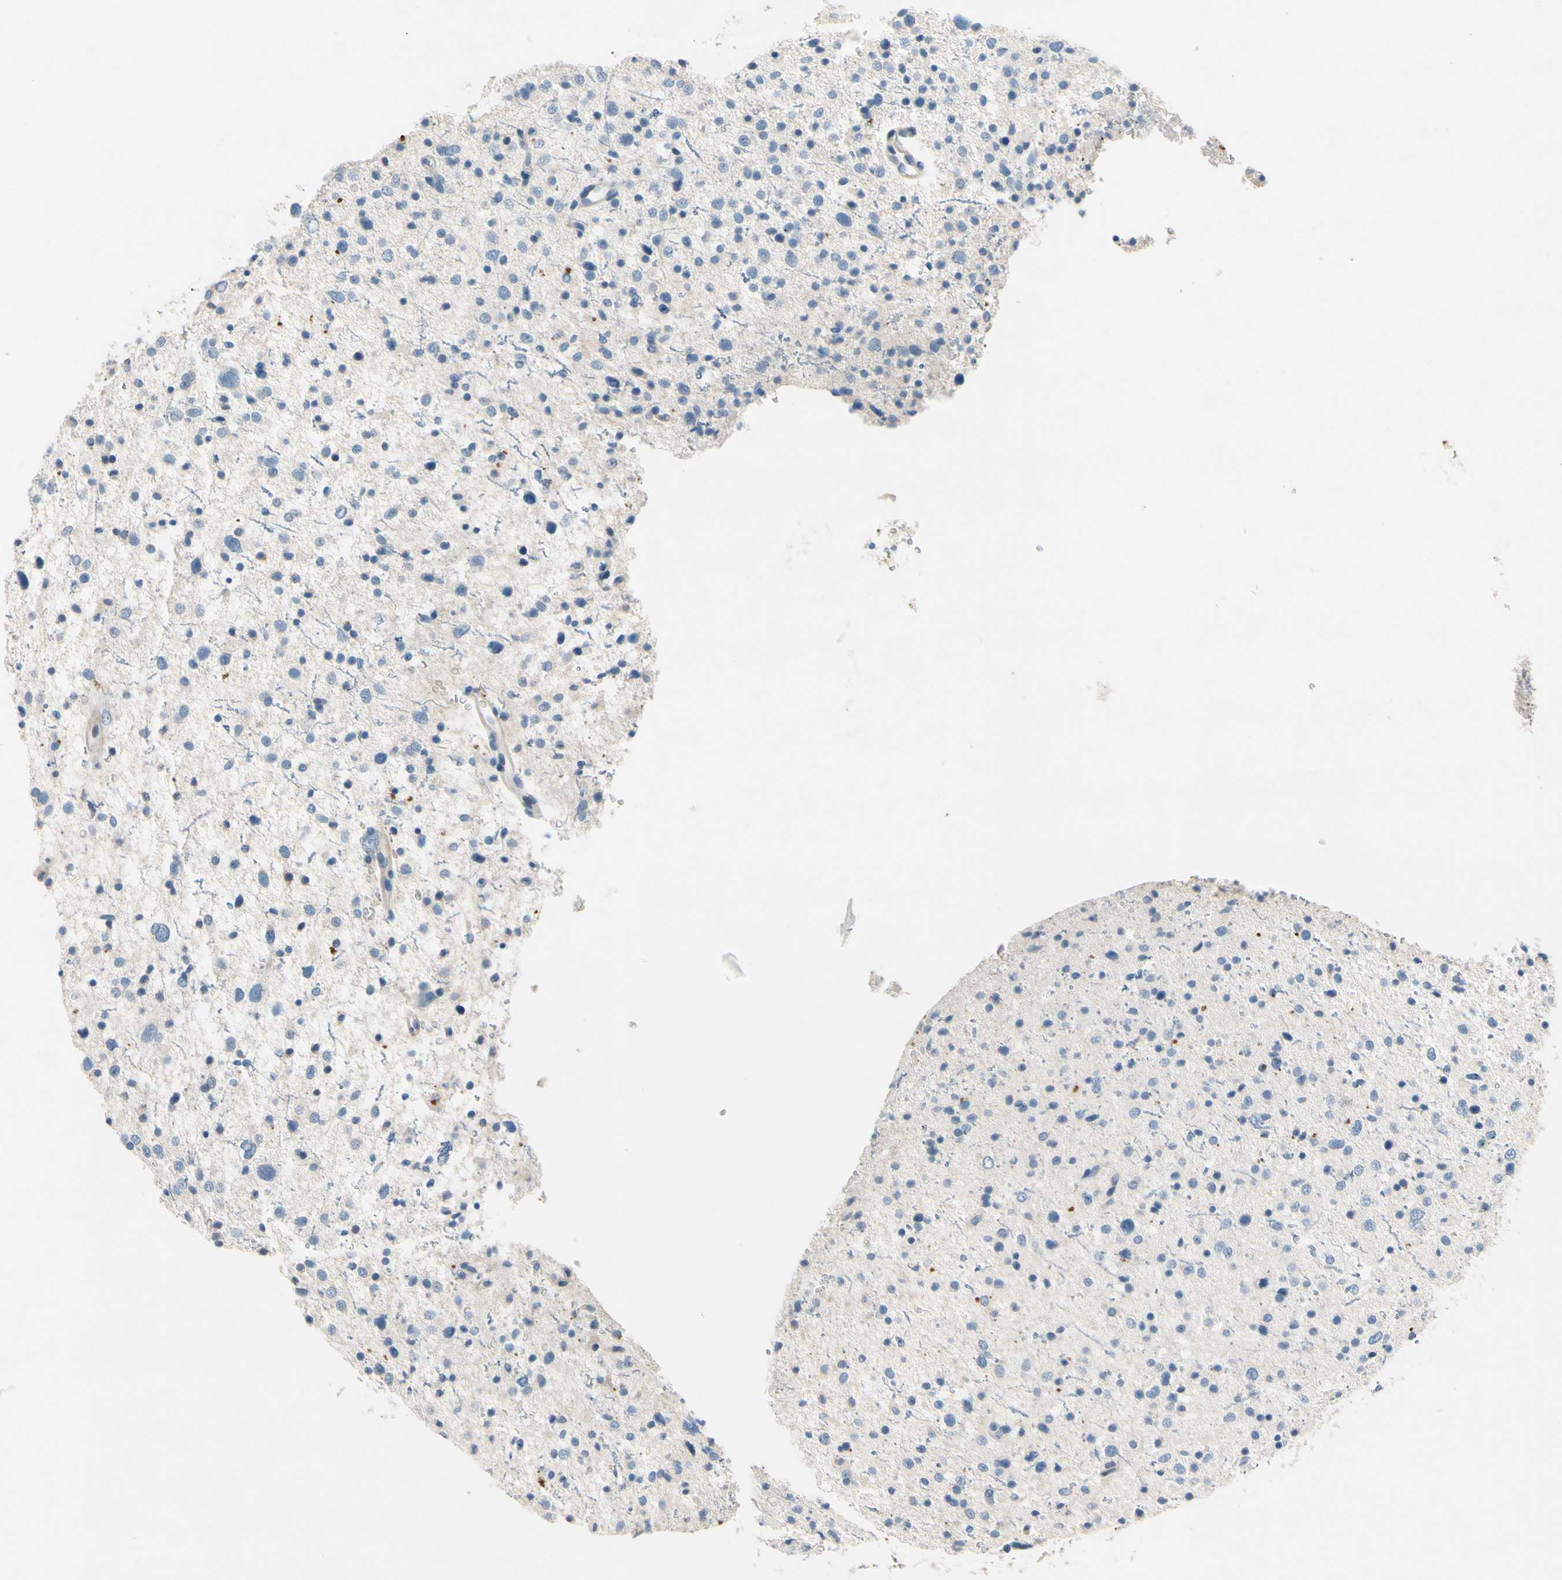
{"staining": {"intensity": "negative", "quantity": "none", "location": "none"}, "tissue": "glioma", "cell_type": "Tumor cells", "image_type": "cancer", "snomed": [{"axis": "morphology", "description": "Glioma, malignant, Low grade"}, {"axis": "topography", "description": "Brain"}], "caption": "Tumor cells show no significant staining in low-grade glioma (malignant). Nuclei are stained in blue.", "gene": "CPA3", "patient": {"sex": "female", "age": 37}}